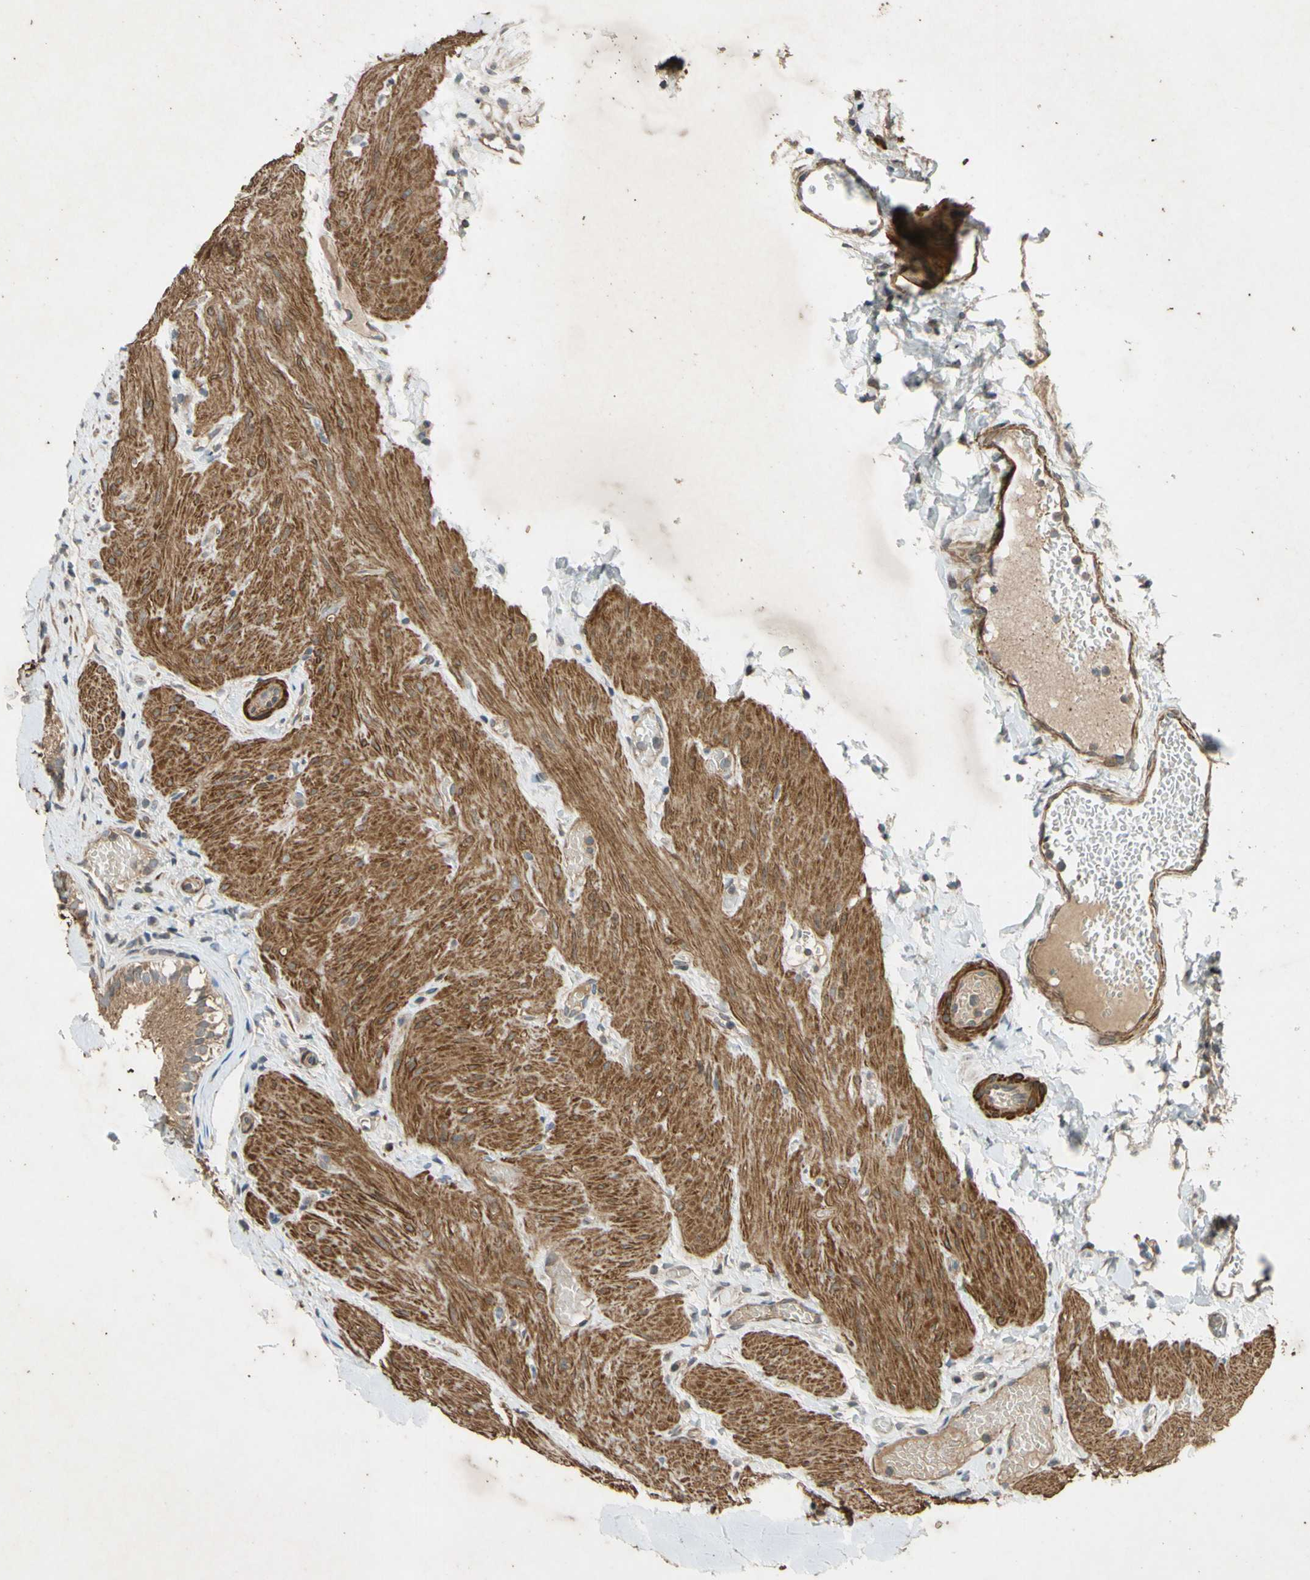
{"staining": {"intensity": "moderate", "quantity": ">75%", "location": "cytoplasmic/membranous"}, "tissue": "gallbladder", "cell_type": "Glandular cells", "image_type": "normal", "snomed": [{"axis": "morphology", "description": "Normal tissue, NOS"}, {"axis": "topography", "description": "Gallbladder"}], "caption": "High-magnification brightfield microscopy of unremarkable gallbladder stained with DAB (3,3'-diaminobenzidine) (brown) and counterstained with hematoxylin (blue). glandular cells exhibit moderate cytoplasmic/membranous expression is present in approximately>75% of cells.", "gene": "PARD6A", "patient": {"sex": "female", "age": 26}}